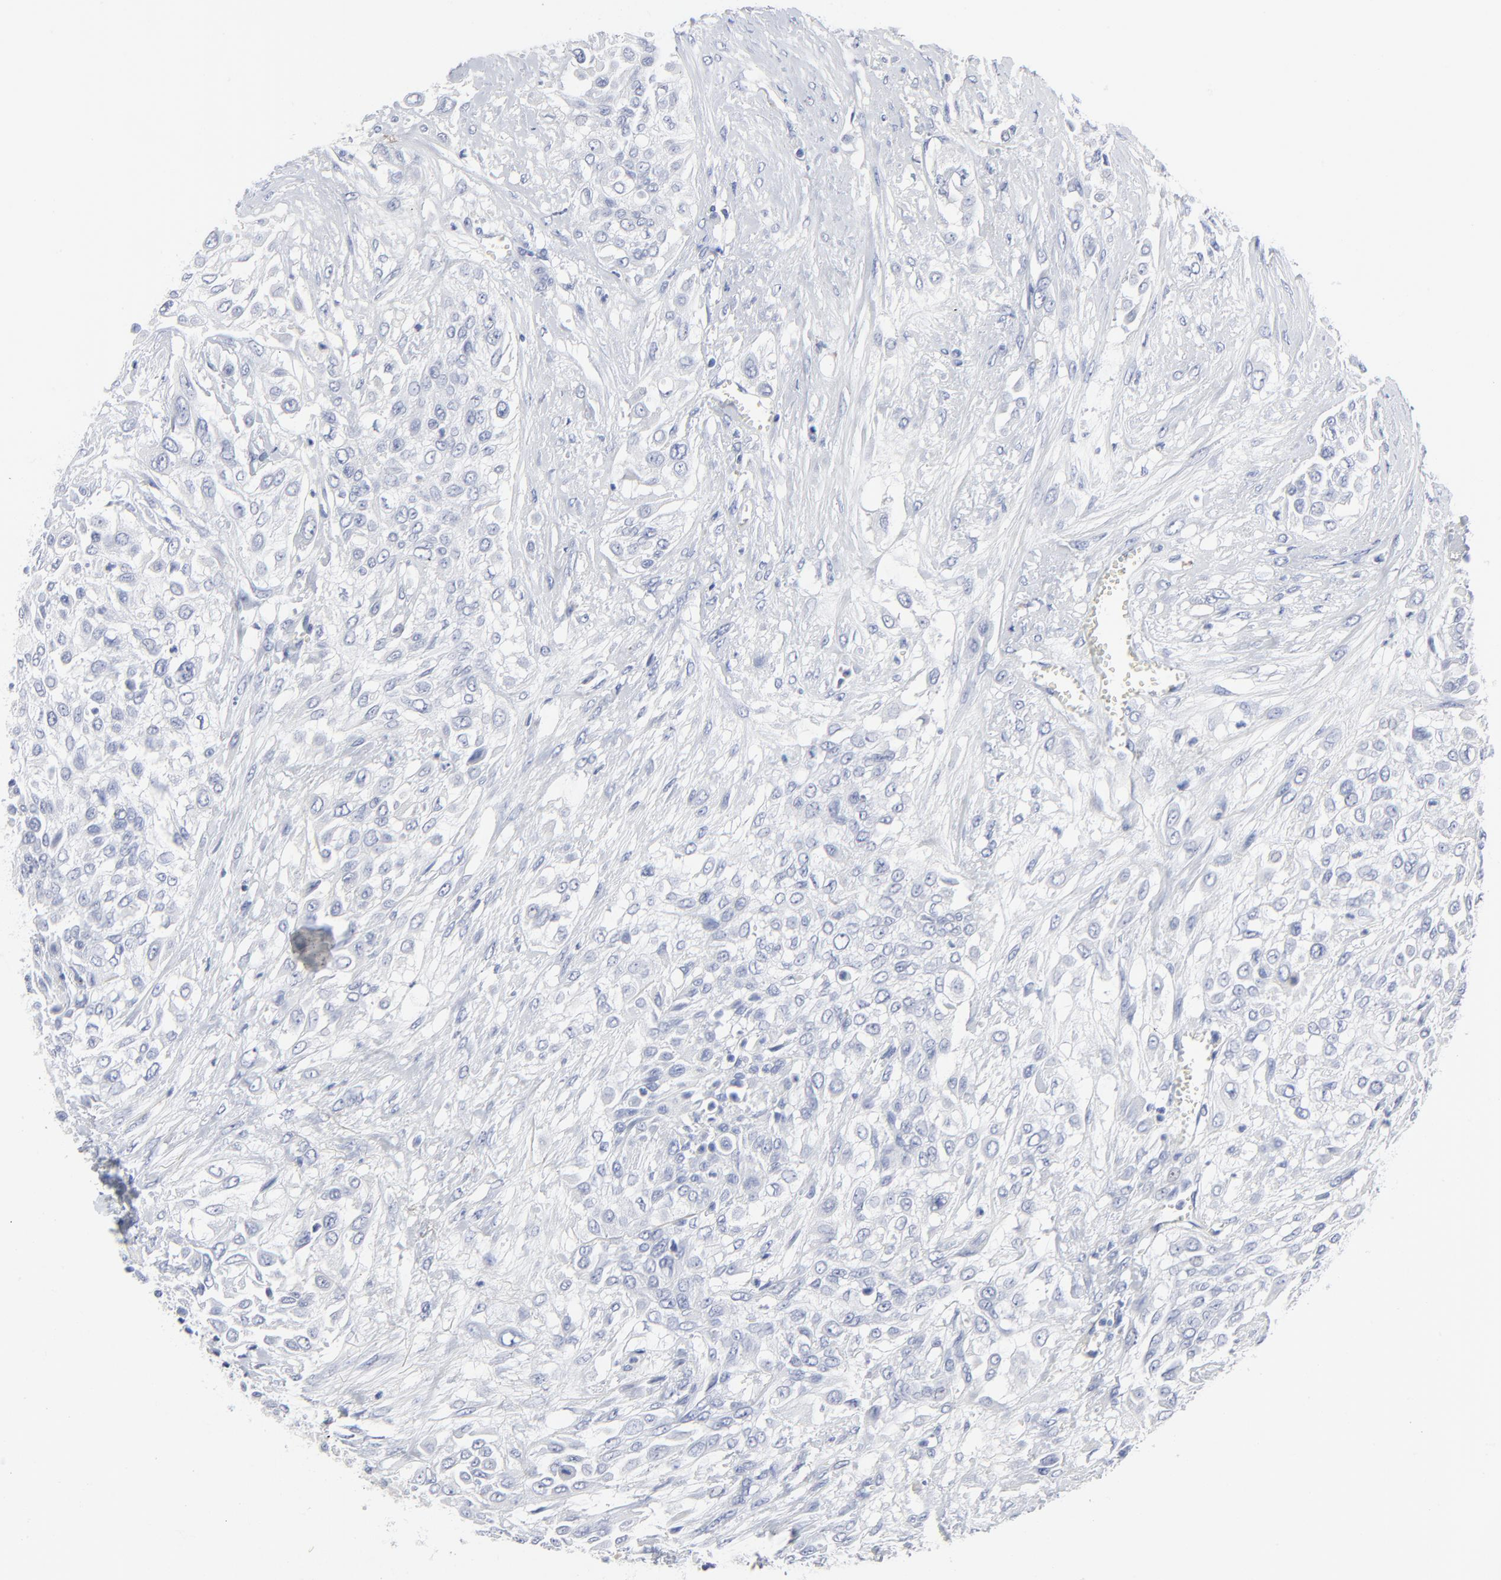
{"staining": {"intensity": "negative", "quantity": "none", "location": "none"}, "tissue": "urothelial cancer", "cell_type": "Tumor cells", "image_type": "cancer", "snomed": [{"axis": "morphology", "description": "Urothelial carcinoma, High grade"}, {"axis": "topography", "description": "Urinary bladder"}], "caption": "DAB (3,3'-diaminobenzidine) immunohistochemical staining of human high-grade urothelial carcinoma displays no significant expression in tumor cells.", "gene": "CLEC4G", "patient": {"sex": "male", "age": 57}}